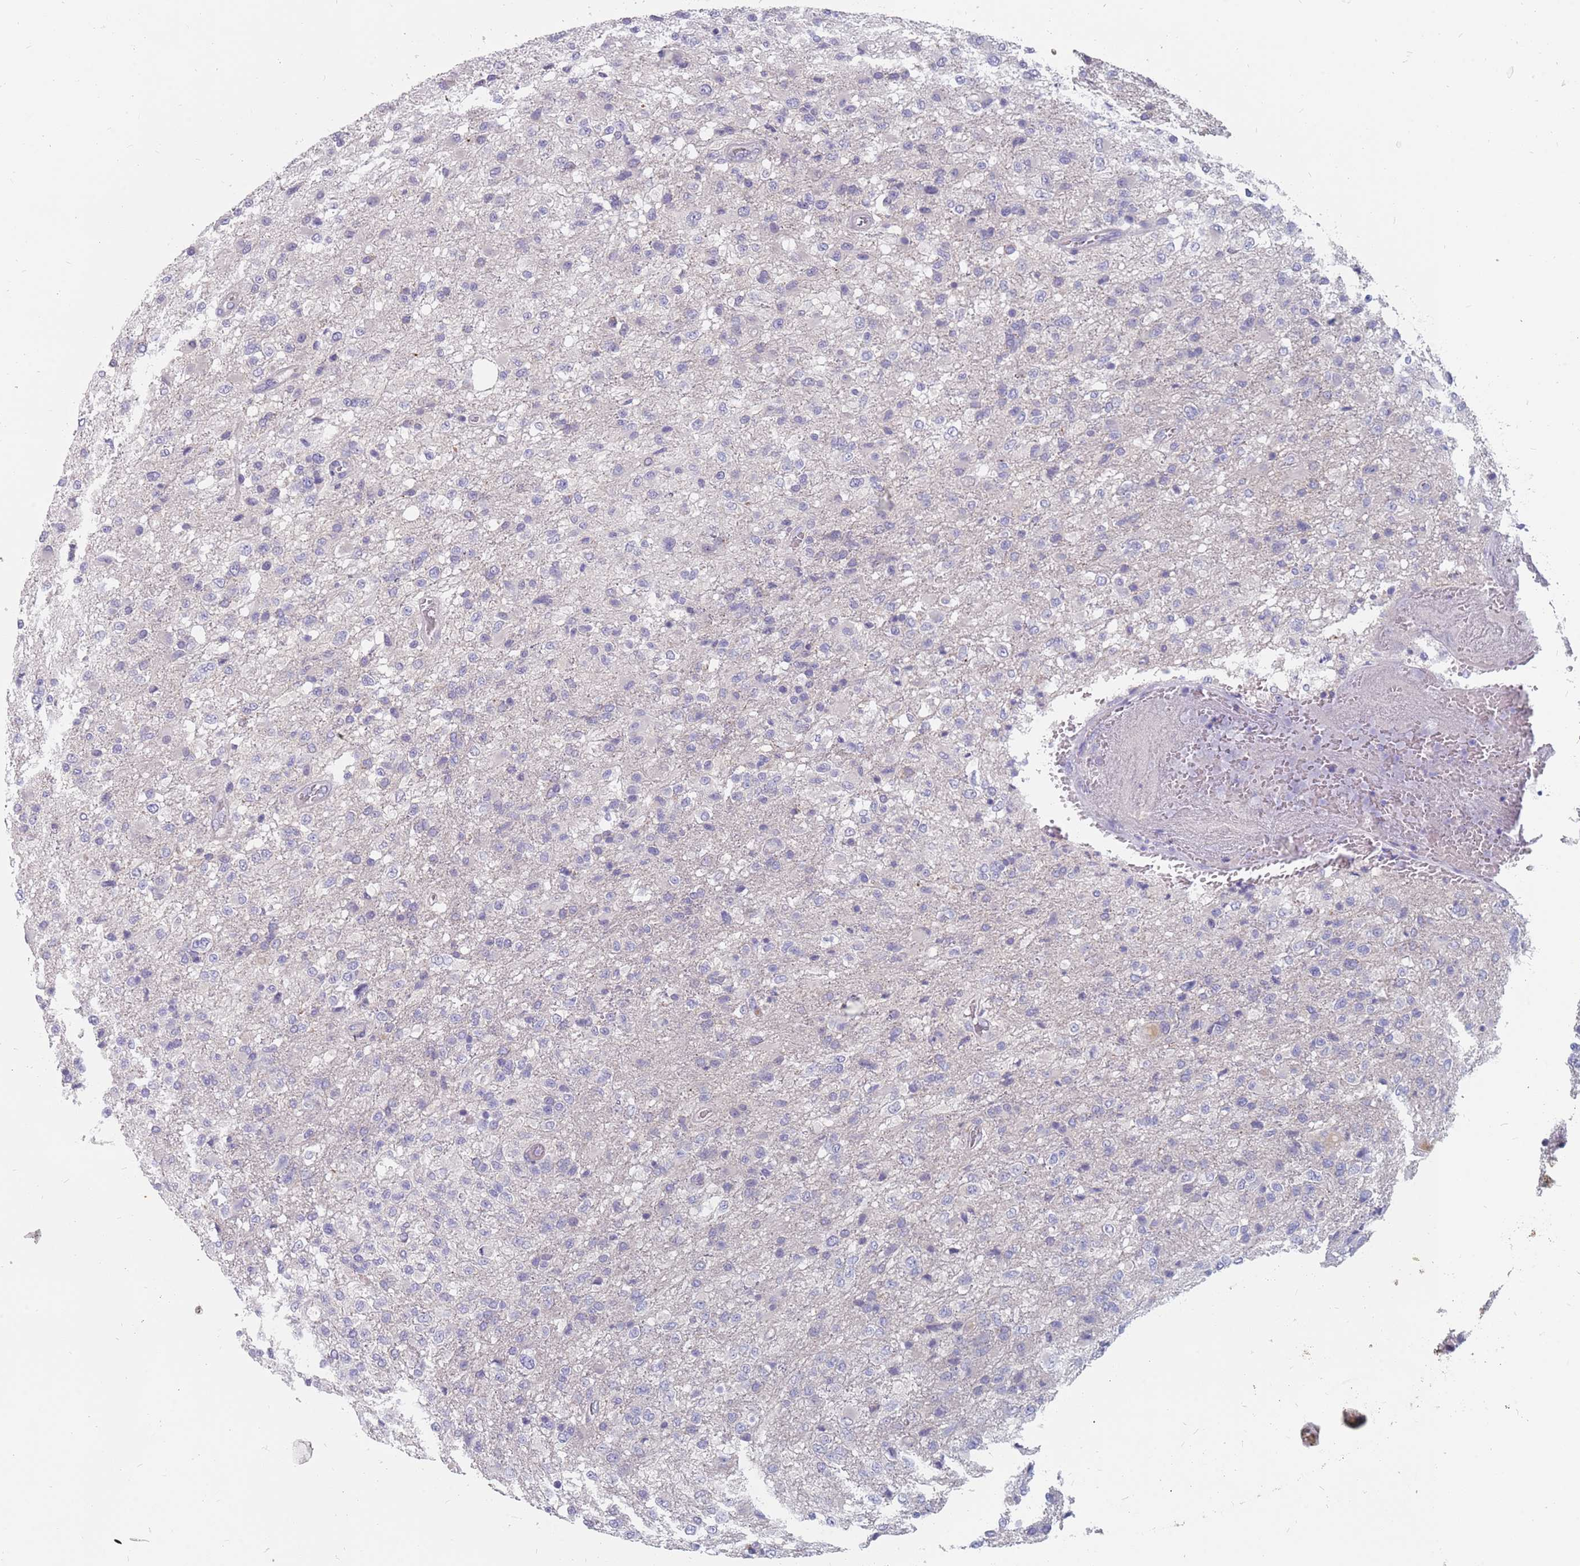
{"staining": {"intensity": "negative", "quantity": "none", "location": "none"}, "tissue": "glioma", "cell_type": "Tumor cells", "image_type": "cancer", "snomed": [{"axis": "morphology", "description": "Glioma, malignant, High grade"}, {"axis": "topography", "description": "Brain"}], "caption": "Immunohistochemistry (IHC) of malignant glioma (high-grade) demonstrates no staining in tumor cells. (Brightfield microscopy of DAB IHC at high magnification).", "gene": "CMTR2", "patient": {"sex": "female", "age": 74}}